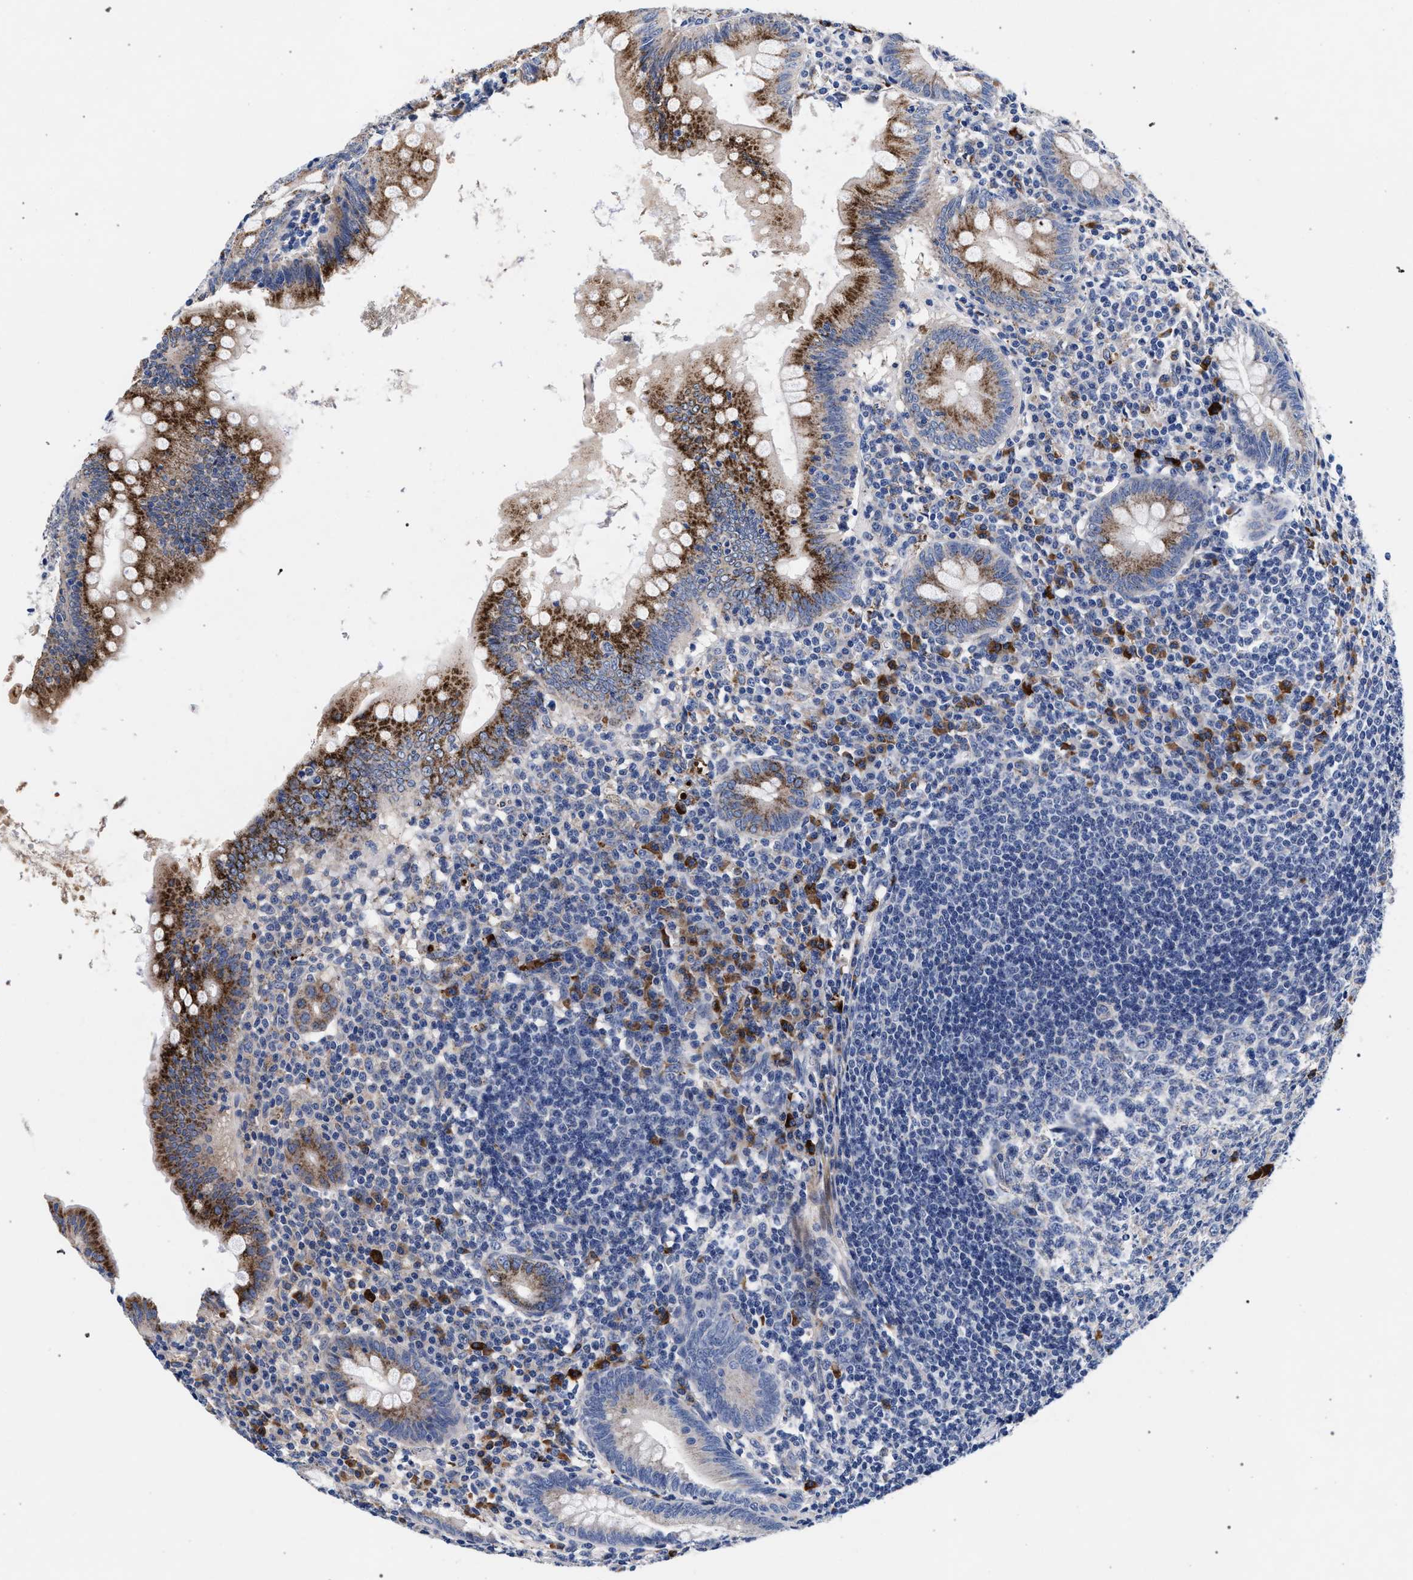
{"staining": {"intensity": "strong", "quantity": "25%-75%", "location": "cytoplasmic/membranous"}, "tissue": "appendix", "cell_type": "Glandular cells", "image_type": "normal", "snomed": [{"axis": "morphology", "description": "Normal tissue, NOS"}, {"axis": "topography", "description": "Appendix"}], "caption": "Immunohistochemistry (IHC) image of normal appendix: human appendix stained using immunohistochemistry exhibits high levels of strong protein expression localized specifically in the cytoplasmic/membranous of glandular cells, appearing as a cytoplasmic/membranous brown color.", "gene": "ACOX1", "patient": {"sex": "male", "age": 56}}